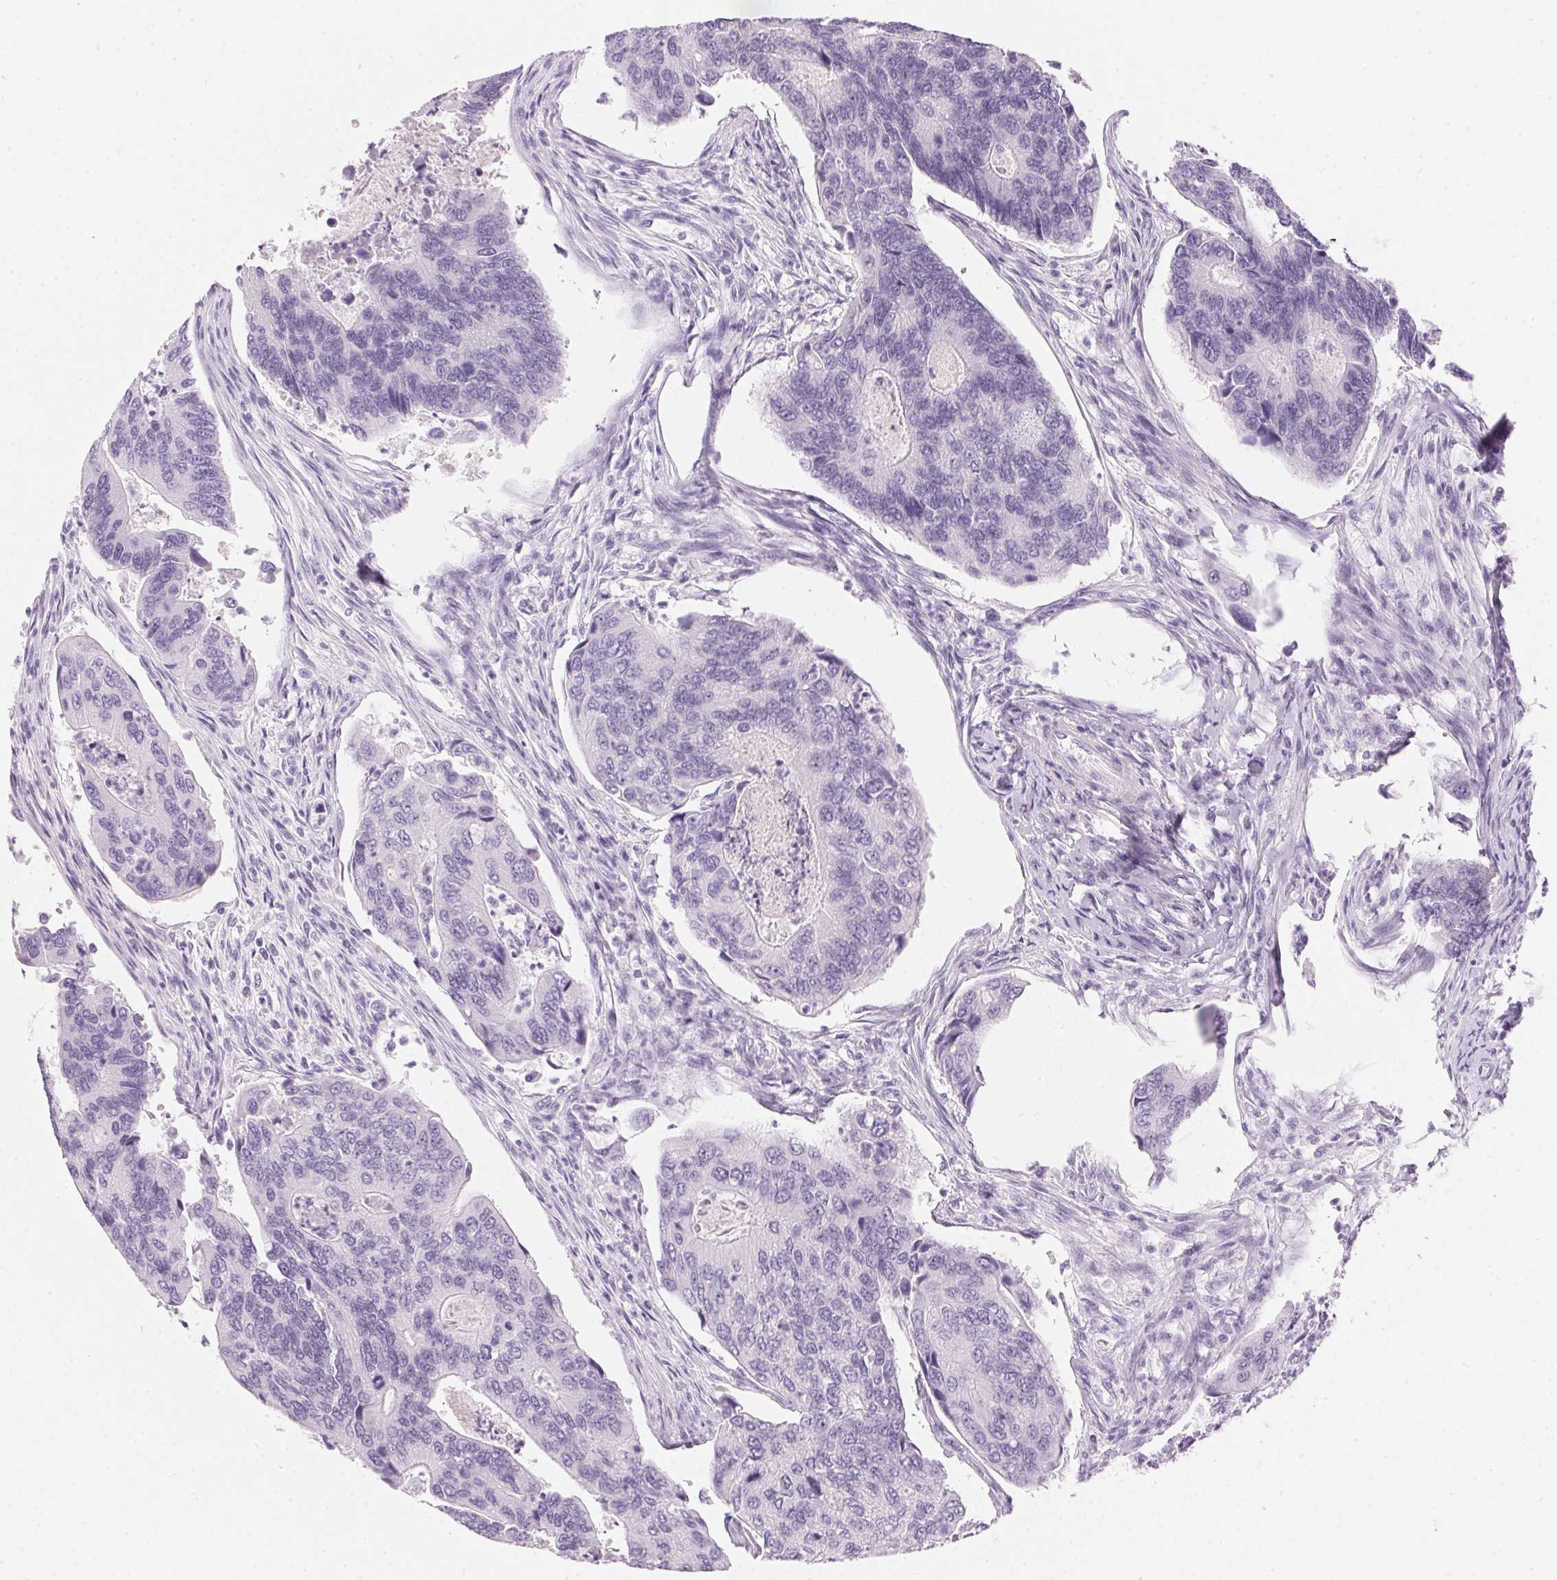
{"staining": {"intensity": "negative", "quantity": "none", "location": "none"}, "tissue": "colorectal cancer", "cell_type": "Tumor cells", "image_type": "cancer", "snomed": [{"axis": "morphology", "description": "Adenocarcinoma, NOS"}, {"axis": "topography", "description": "Colon"}], "caption": "The image exhibits no staining of tumor cells in colorectal cancer (adenocarcinoma).", "gene": "IGFBP1", "patient": {"sex": "female", "age": 67}}